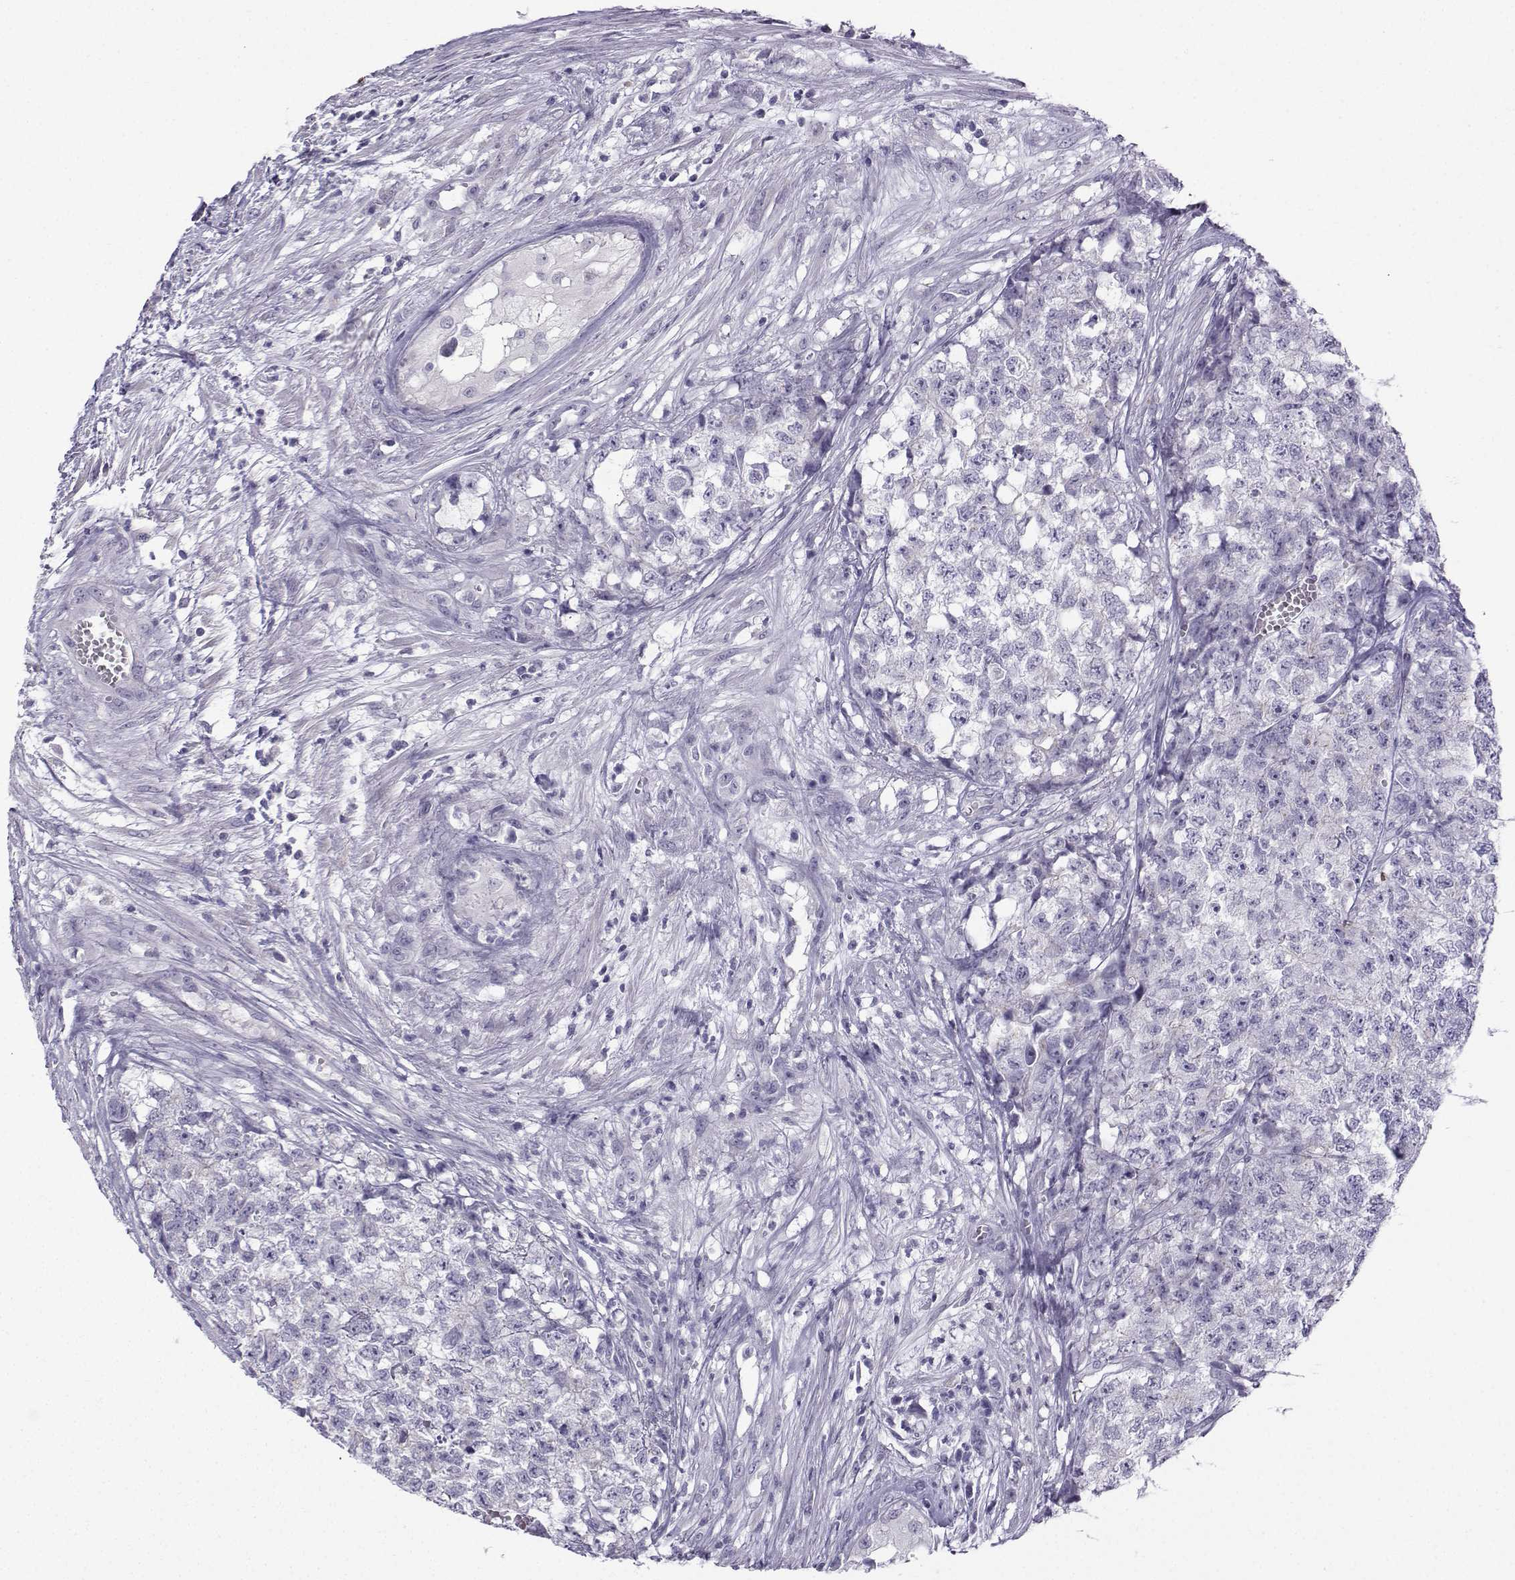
{"staining": {"intensity": "negative", "quantity": "none", "location": "none"}, "tissue": "testis cancer", "cell_type": "Tumor cells", "image_type": "cancer", "snomed": [{"axis": "morphology", "description": "Seminoma, NOS"}, {"axis": "morphology", "description": "Carcinoma, Embryonal, NOS"}, {"axis": "topography", "description": "Testis"}], "caption": "Testis cancer (embryonal carcinoma) stained for a protein using immunohistochemistry displays no expression tumor cells.", "gene": "ZBTB8B", "patient": {"sex": "male", "age": 22}}